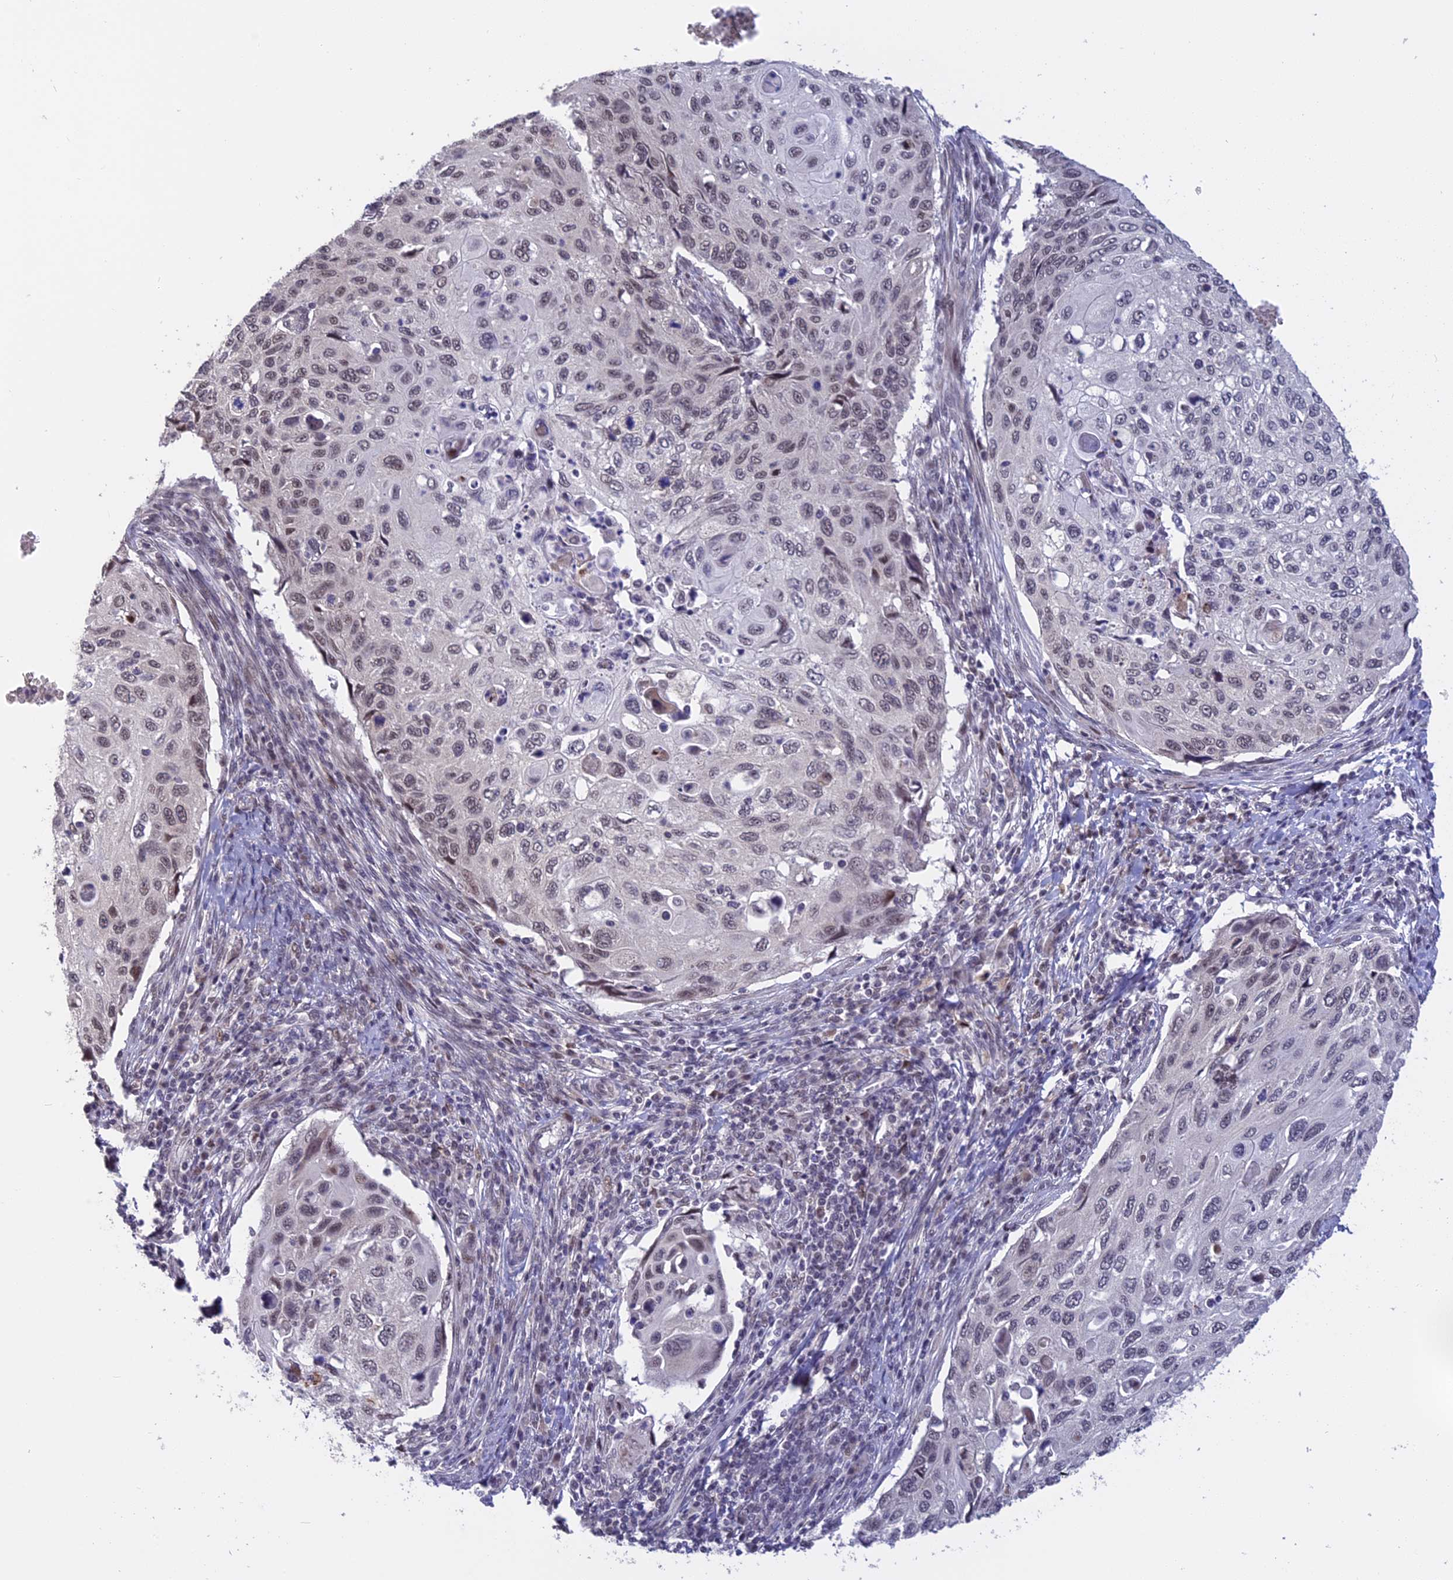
{"staining": {"intensity": "weak", "quantity": "<25%", "location": "nuclear"}, "tissue": "cervical cancer", "cell_type": "Tumor cells", "image_type": "cancer", "snomed": [{"axis": "morphology", "description": "Squamous cell carcinoma, NOS"}, {"axis": "topography", "description": "Cervix"}], "caption": "Immunohistochemistry (IHC) of cervical squamous cell carcinoma shows no staining in tumor cells.", "gene": "POLR2C", "patient": {"sex": "female", "age": 70}}